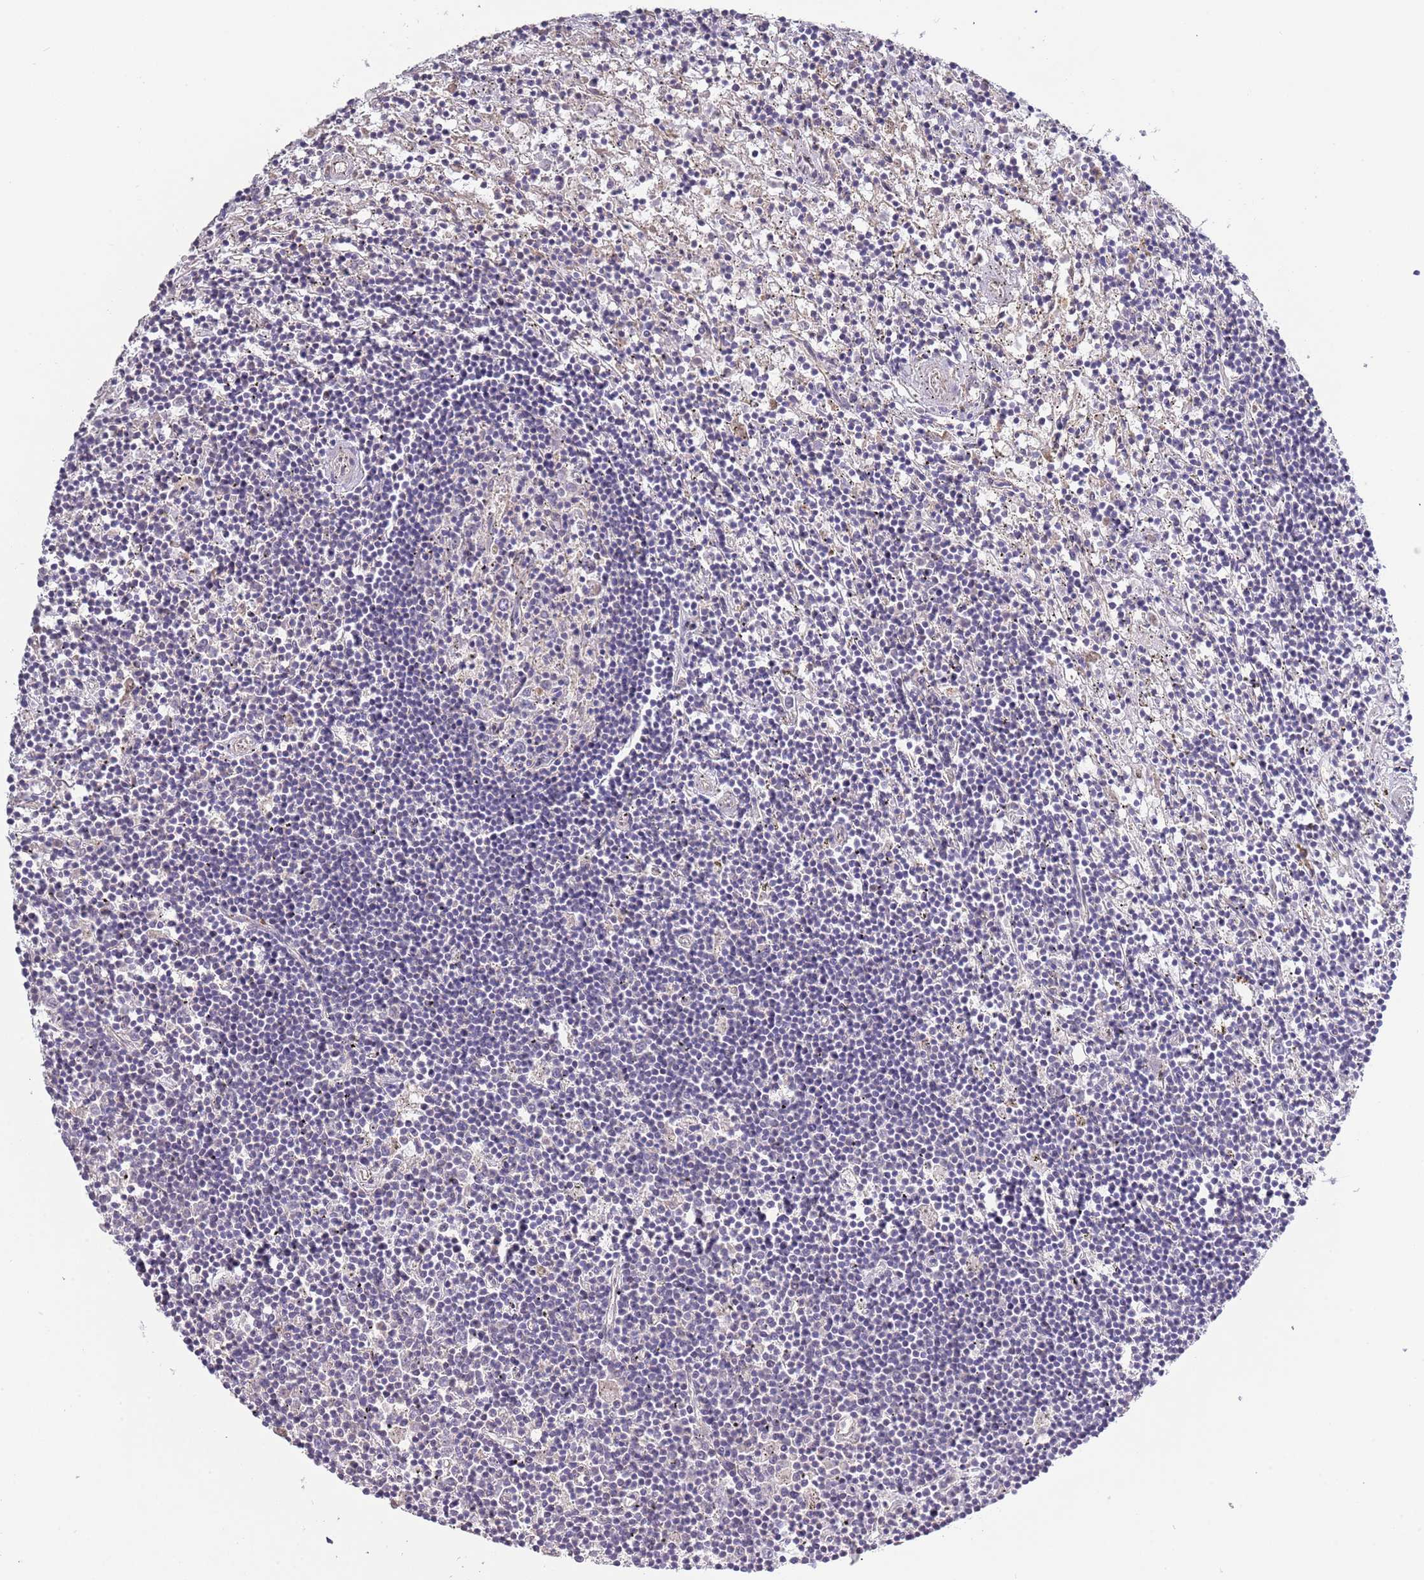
{"staining": {"intensity": "negative", "quantity": "none", "location": "none"}, "tissue": "lymphoma", "cell_type": "Tumor cells", "image_type": "cancer", "snomed": [{"axis": "morphology", "description": "Malignant lymphoma, non-Hodgkin's type, Low grade"}, {"axis": "topography", "description": "Spleen"}], "caption": "Malignant lymphoma, non-Hodgkin's type (low-grade) was stained to show a protein in brown. There is no significant staining in tumor cells.", "gene": "LIPJ", "patient": {"sex": "male", "age": 76}}